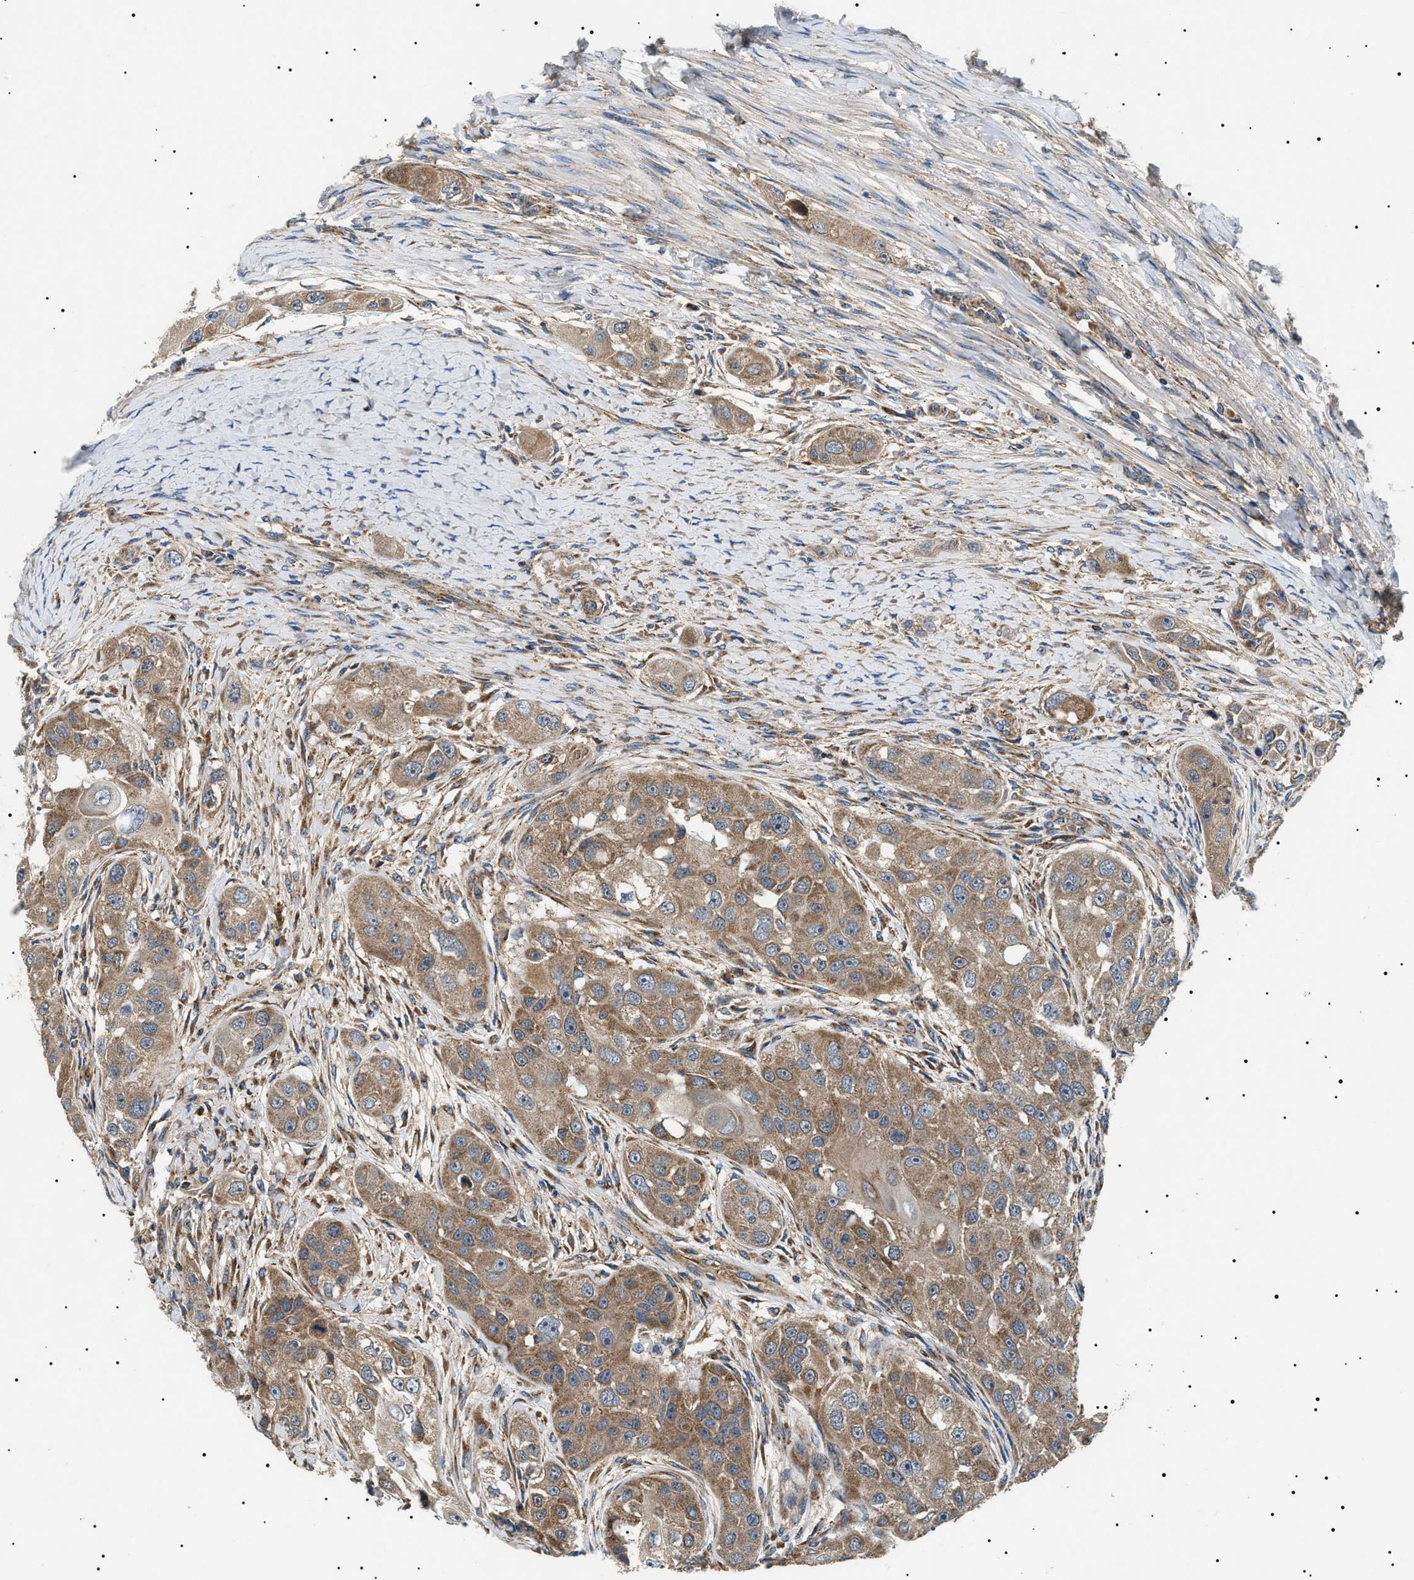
{"staining": {"intensity": "moderate", "quantity": ">75%", "location": "cytoplasmic/membranous"}, "tissue": "head and neck cancer", "cell_type": "Tumor cells", "image_type": "cancer", "snomed": [{"axis": "morphology", "description": "Normal tissue, NOS"}, {"axis": "morphology", "description": "Squamous cell carcinoma, NOS"}, {"axis": "topography", "description": "Skeletal muscle"}, {"axis": "topography", "description": "Head-Neck"}], "caption": "An IHC image of tumor tissue is shown. Protein staining in brown labels moderate cytoplasmic/membranous positivity in head and neck cancer within tumor cells.", "gene": "OXSM", "patient": {"sex": "male", "age": 51}}